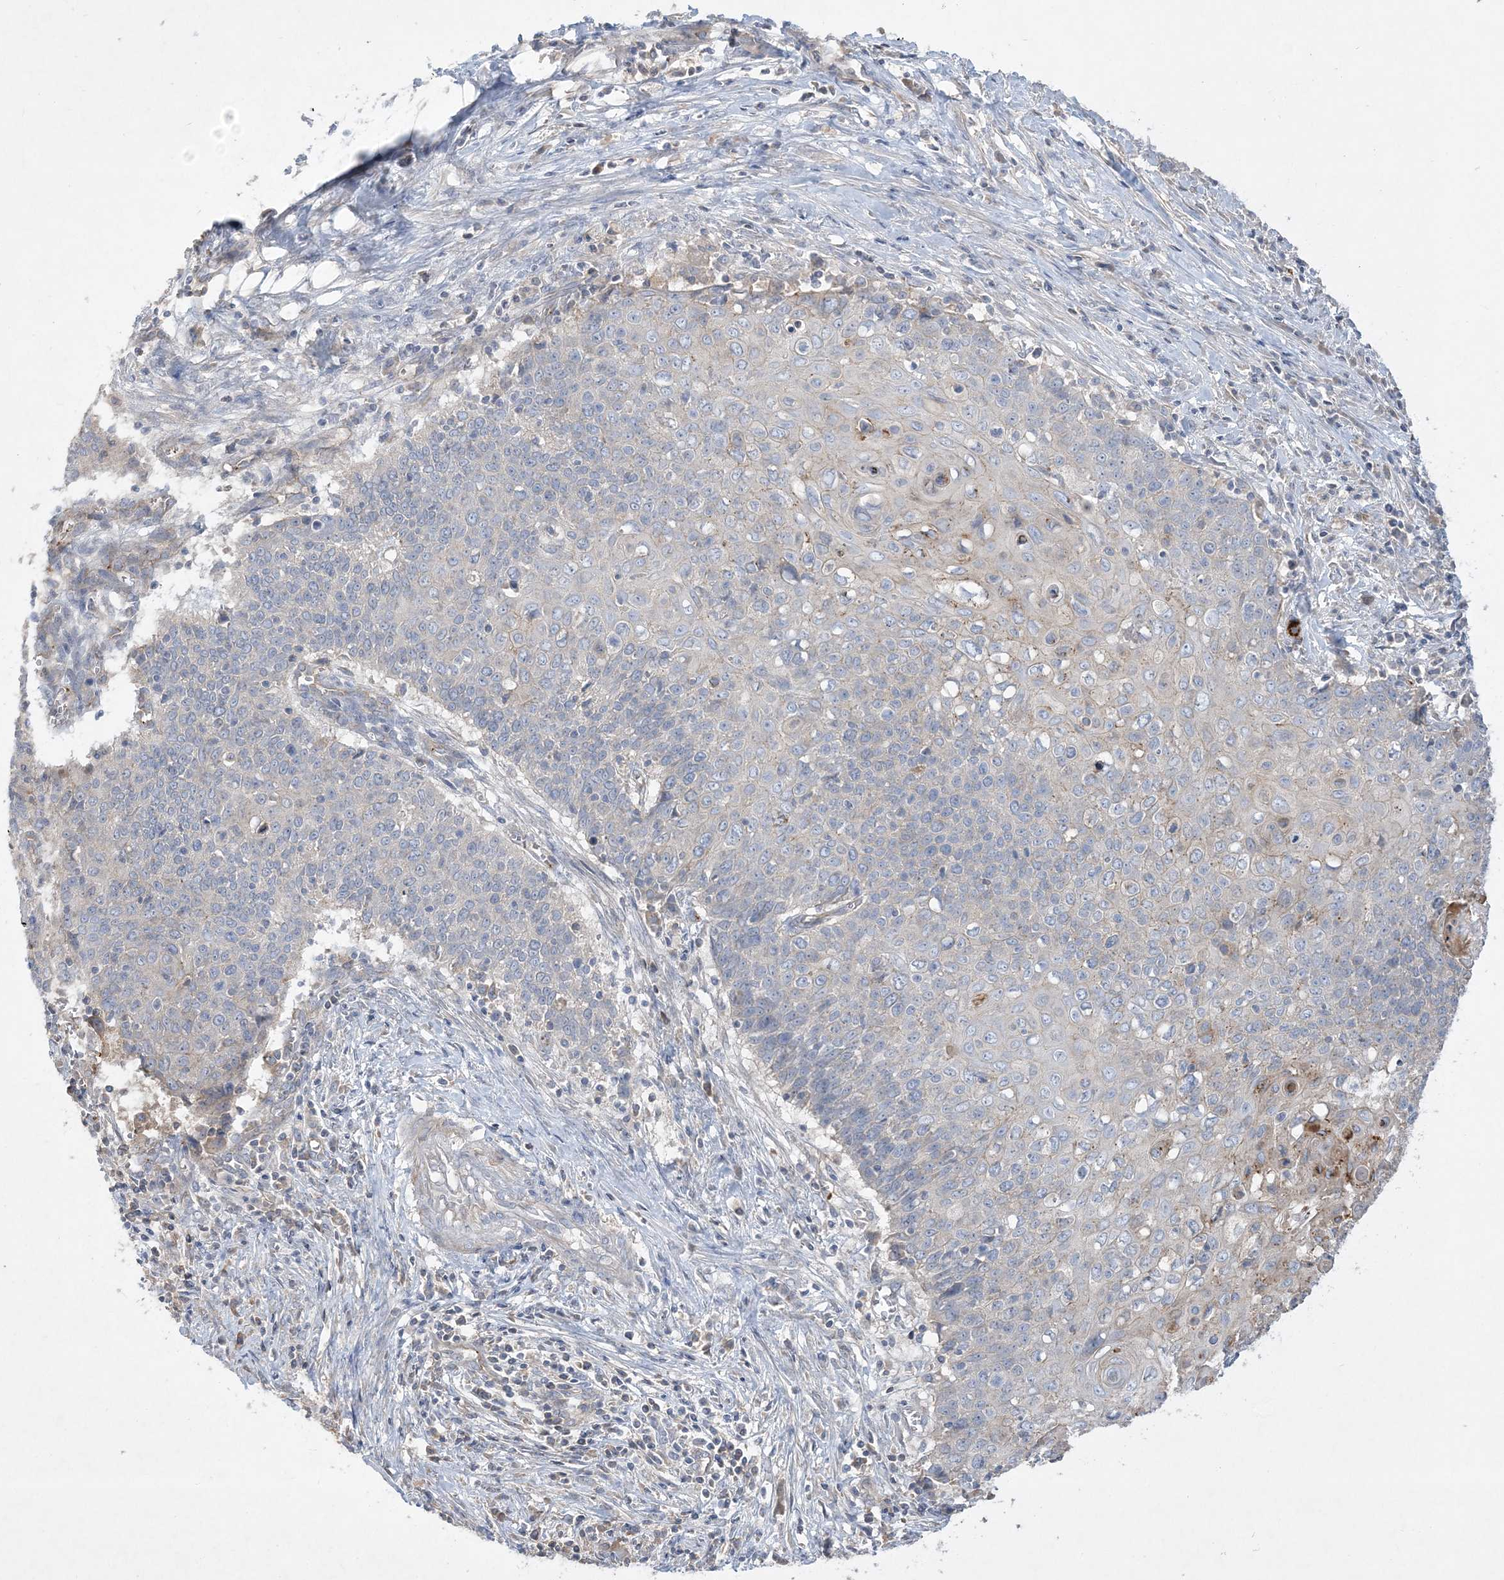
{"staining": {"intensity": "negative", "quantity": "none", "location": "none"}, "tissue": "cervical cancer", "cell_type": "Tumor cells", "image_type": "cancer", "snomed": [{"axis": "morphology", "description": "Squamous cell carcinoma, NOS"}, {"axis": "topography", "description": "Cervix"}], "caption": "Immunohistochemical staining of human cervical cancer (squamous cell carcinoma) displays no significant expression in tumor cells.", "gene": "ADCK2", "patient": {"sex": "female", "age": 39}}